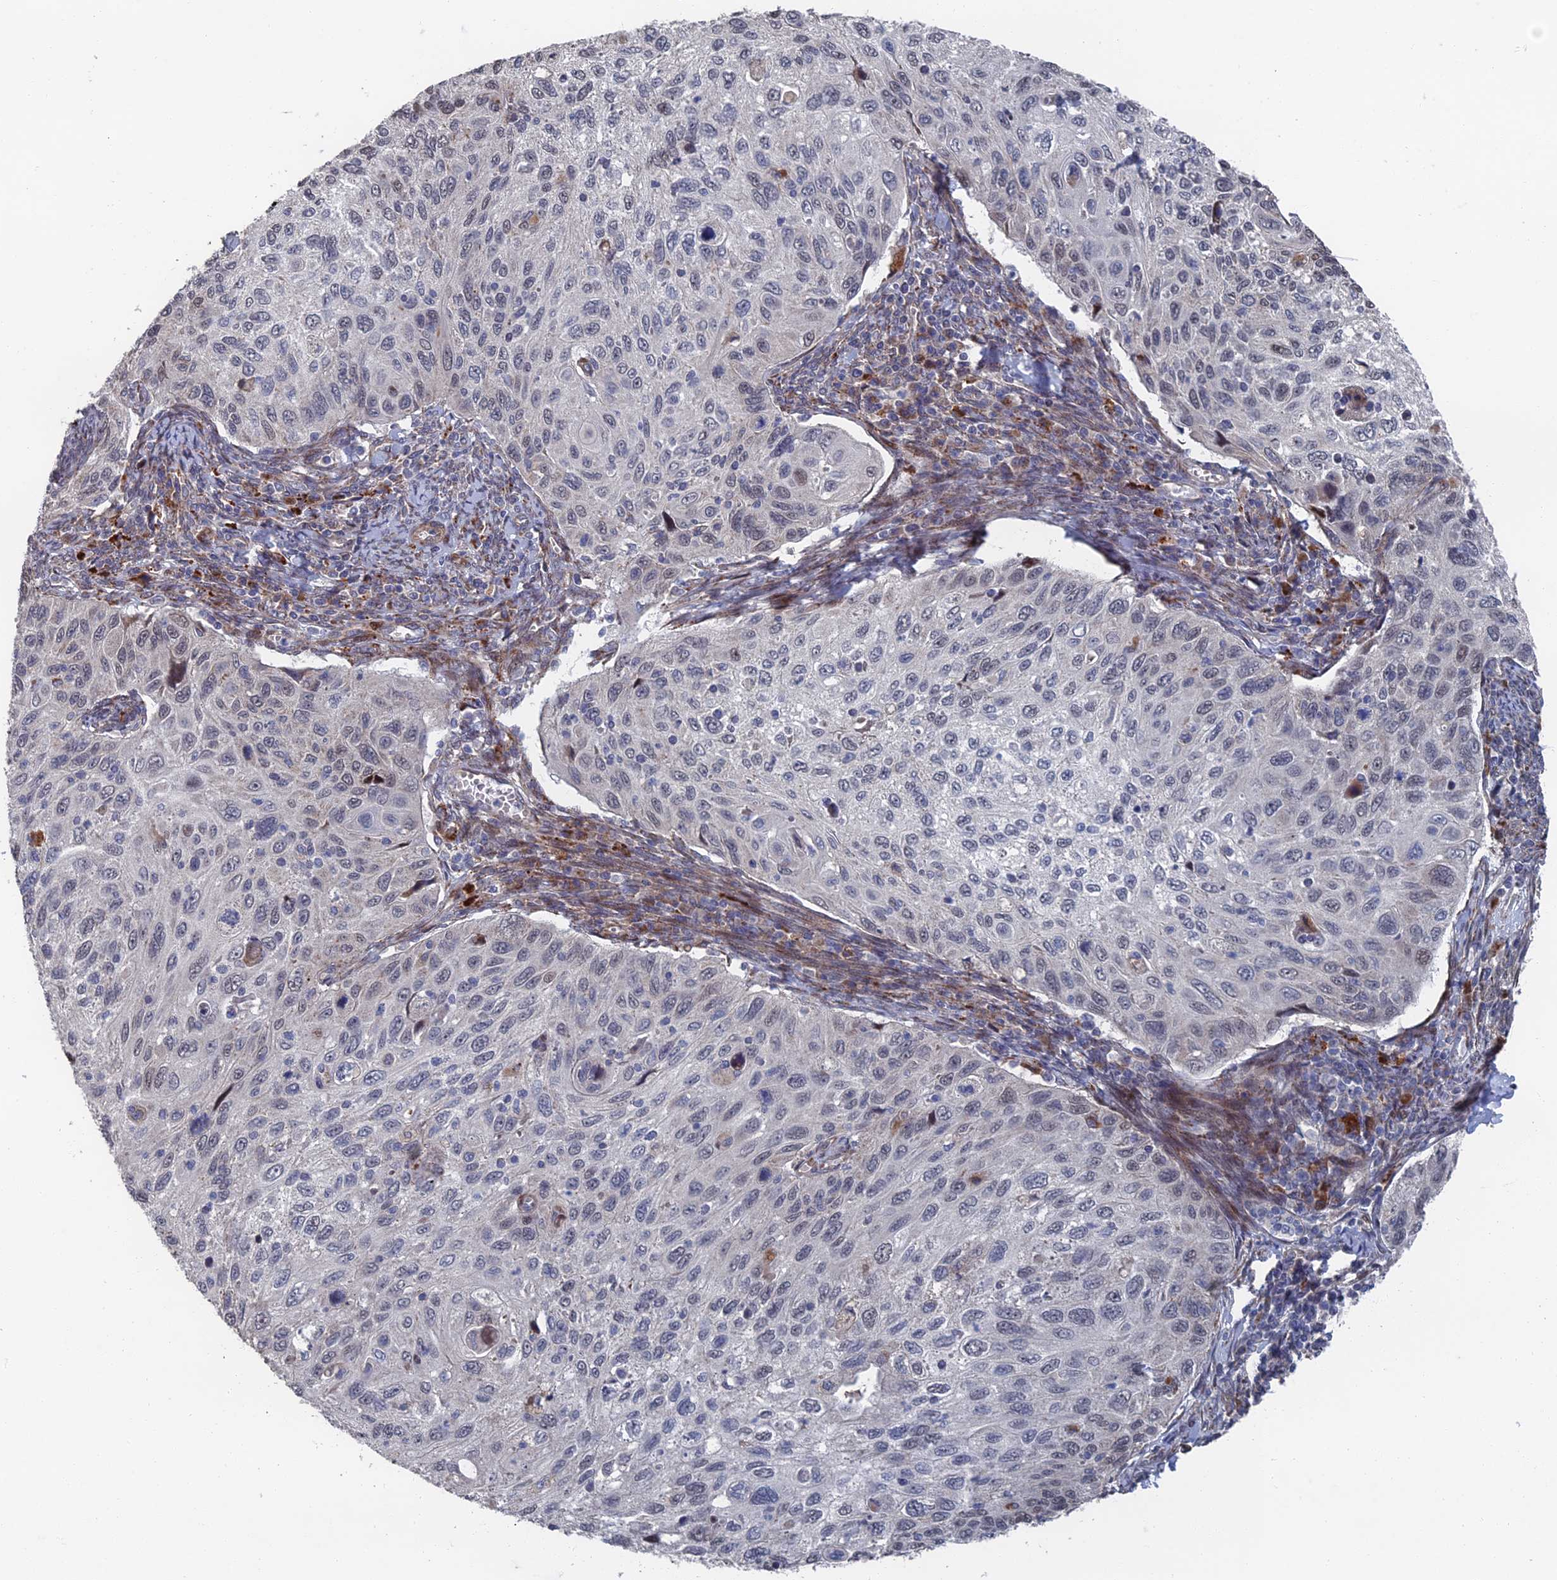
{"staining": {"intensity": "weak", "quantity": "<25%", "location": "nuclear"}, "tissue": "cervical cancer", "cell_type": "Tumor cells", "image_type": "cancer", "snomed": [{"axis": "morphology", "description": "Squamous cell carcinoma, NOS"}, {"axis": "topography", "description": "Cervix"}], "caption": "Immunohistochemistry micrograph of human cervical squamous cell carcinoma stained for a protein (brown), which reveals no expression in tumor cells.", "gene": "GTF2IRD1", "patient": {"sex": "female", "age": 70}}